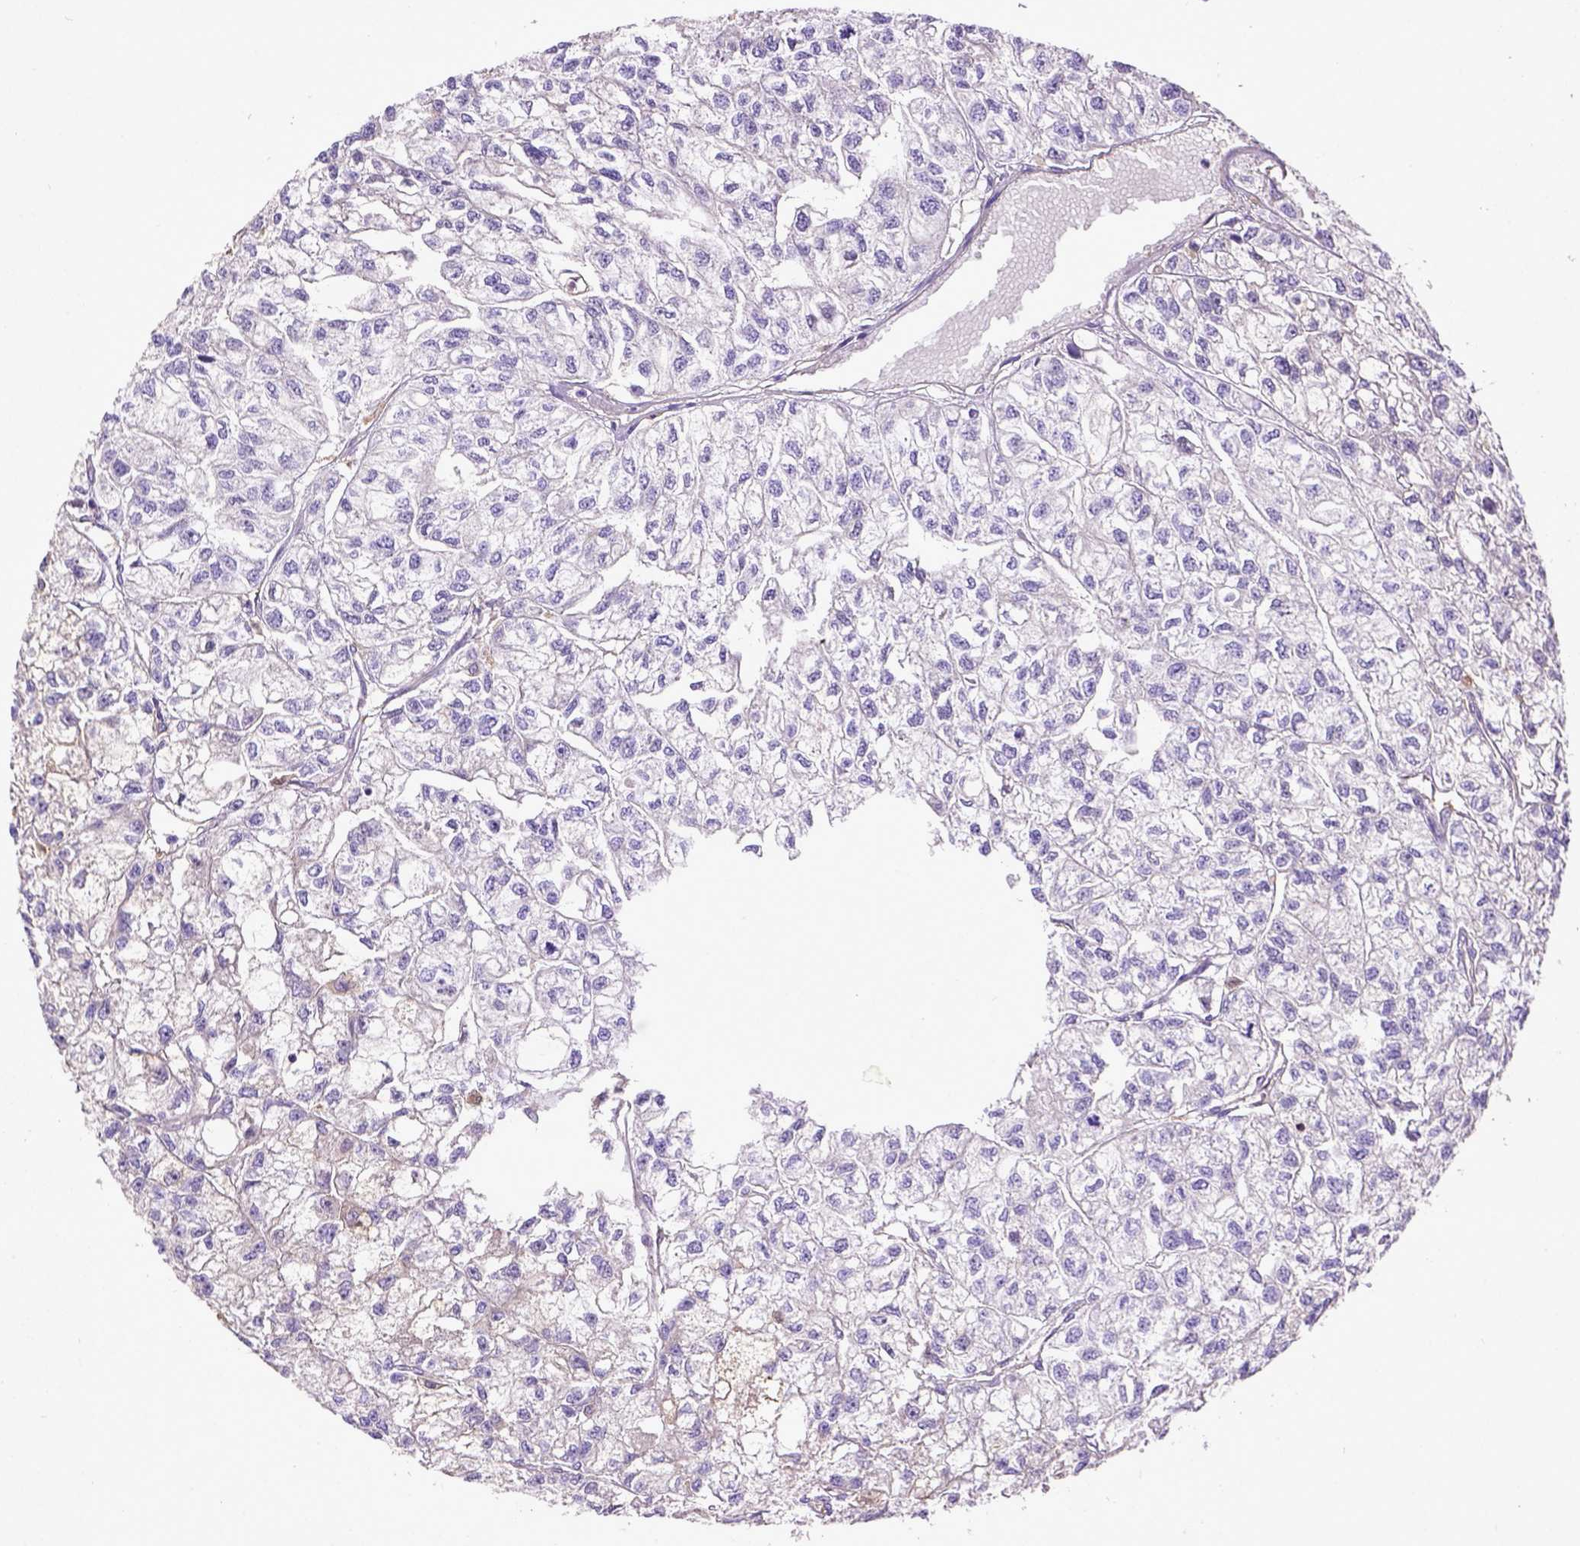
{"staining": {"intensity": "negative", "quantity": "none", "location": "none"}, "tissue": "renal cancer", "cell_type": "Tumor cells", "image_type": "cancer", "snomed": [{"axis": "morphology", "description": "Adenocarcinoma, NOS"}, {"axis": "topography", "description": "Kidney"}], "caption": "Immunohistochemical staining of human renal adenocarcinoma exhibits no significant expression in tumor cells. (Brightfield microscopy of DAB (3,3'-diaminobenzidine) IHC at high magnification).", "gene": "DEPDC1B", "patient": {"sex": "male", "age": 56}}